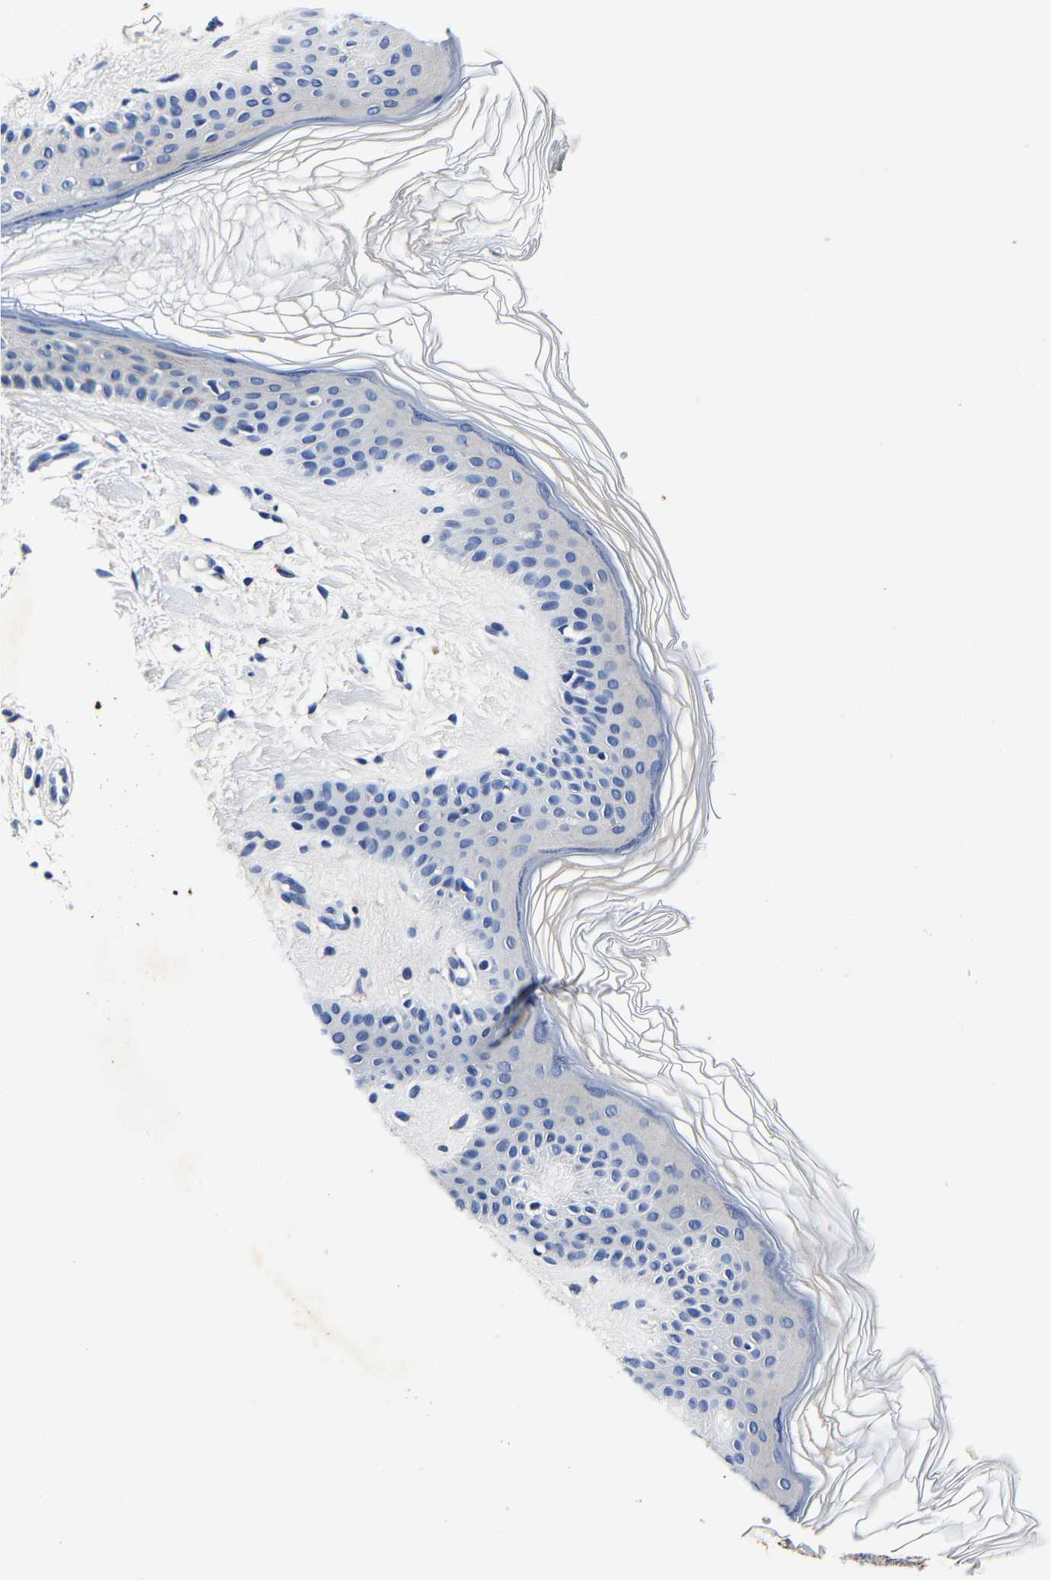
{"staining": {"intensity": "negative", "quantity": "none", "location": "none"}, "tissue": "skin", "cell_type": "Fibroblasts", "image_type": "normal", "snomed": [{"axis": "morphology", "description": "Normal tissue, NOS"}, {"axis": "morphology", "description": "Malignant melanoma, Metastatic site"}, {"axis": "topography", "description": "Skin"}], "caption": "This is an immunohistochemistry histopathology image of unremarkable human skin. There is no positivity in fibroblasts.", "gene": "PSPH", "patient": {"sex": "male", "age": 41}}